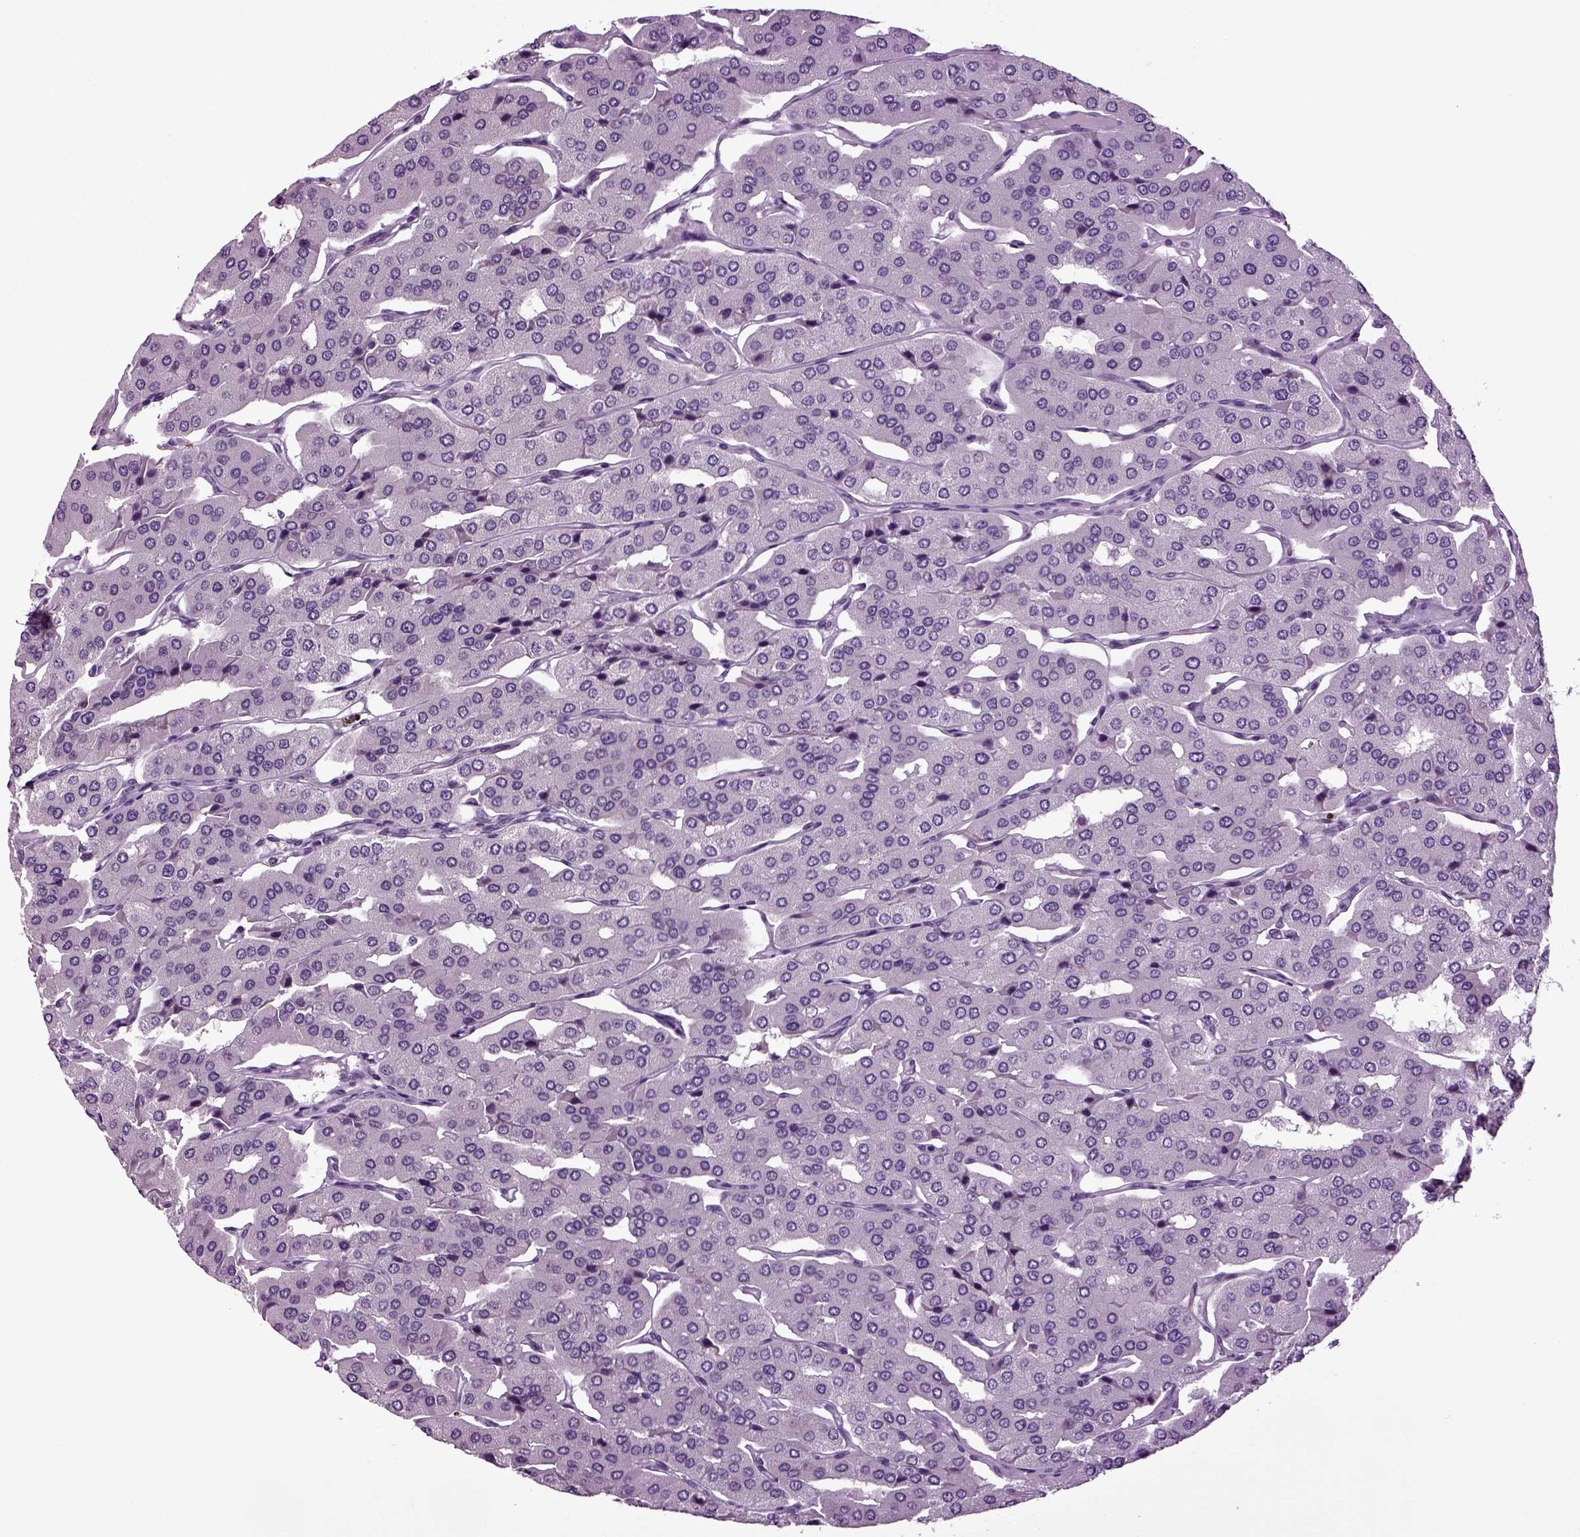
{"staining": {"intensity": "negative", "quantity": "none", "location": "none"}, "tissue": "parathyroid gland", "cell_type": "Glandular cells", "image_type": "normal", "snomed": [{"axis": "morphology", "description": "Normal tissue, NOS"}, {"axis": "morphology", "description": "Adenoma, NOS"}, {"axis": "topography", "description": "Parathyroid gland"}], "caption": "Parathyroid gland was stained to show a protein in brown. There is no significant expression in glandular cells. The staining is performed using DAB brown chromogen with nuclei counter-stained in using hematoxylin.", "gene": "PLCH2", "patient": {"sex": "female", "age": 86}}